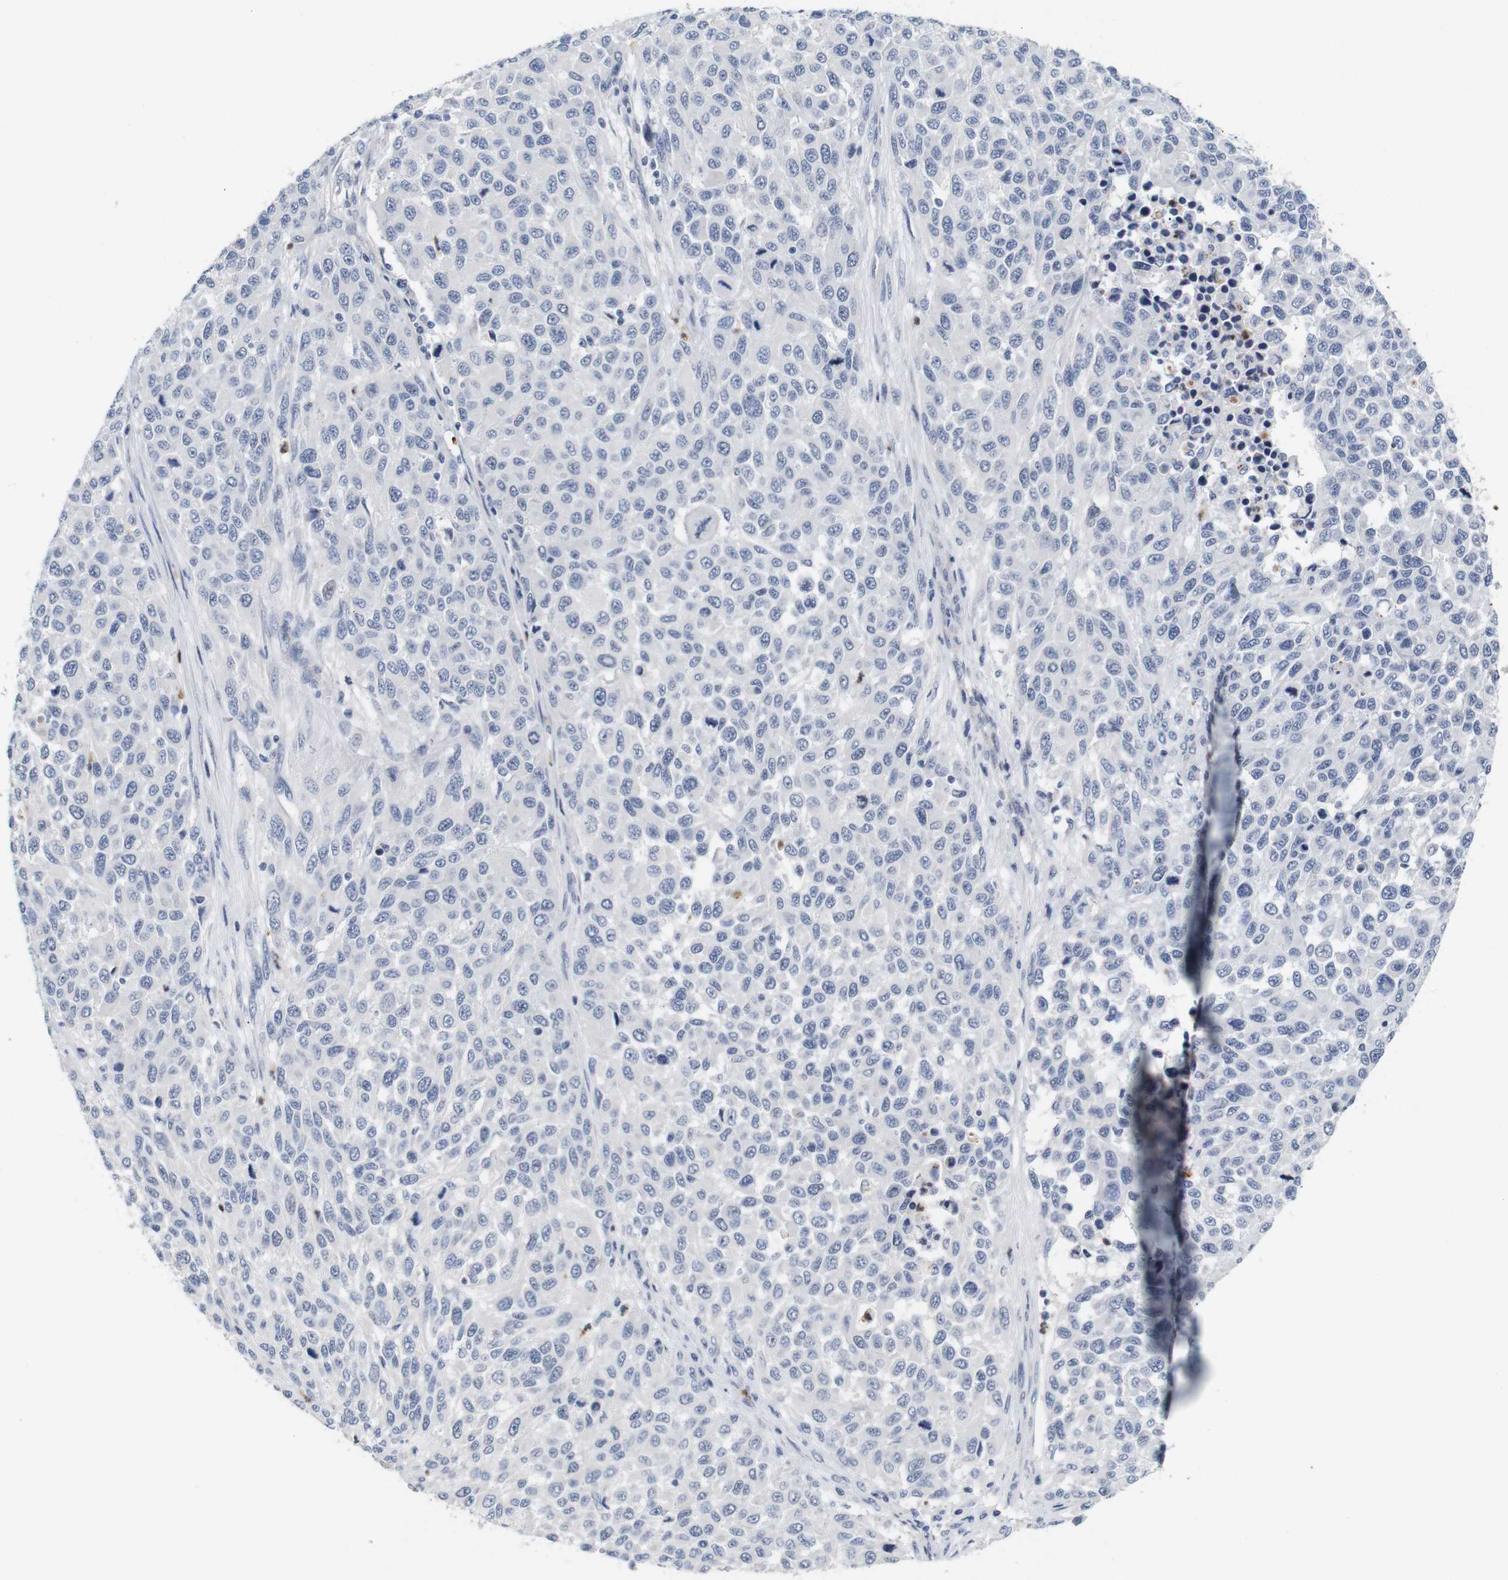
{"staining": {"intensity": "negative", "quantity": "none", "location": "none"}, "tissue": "melanoma", "cell_type": "Tumor cells", "image_type": "cancer", "snomed": [{"axis": "morphology", "description": "Malignant melanoma, Metastatic site"}, {"axis": "topography", "description": "Lymph node"}], "caption": "Immunohistochemical staining of human malignant melanoma (metastatic site) exhibits no significant positivity in tumor cells.", "gene": "CYB561", "patient": {"sex": "male", "age": 61}}